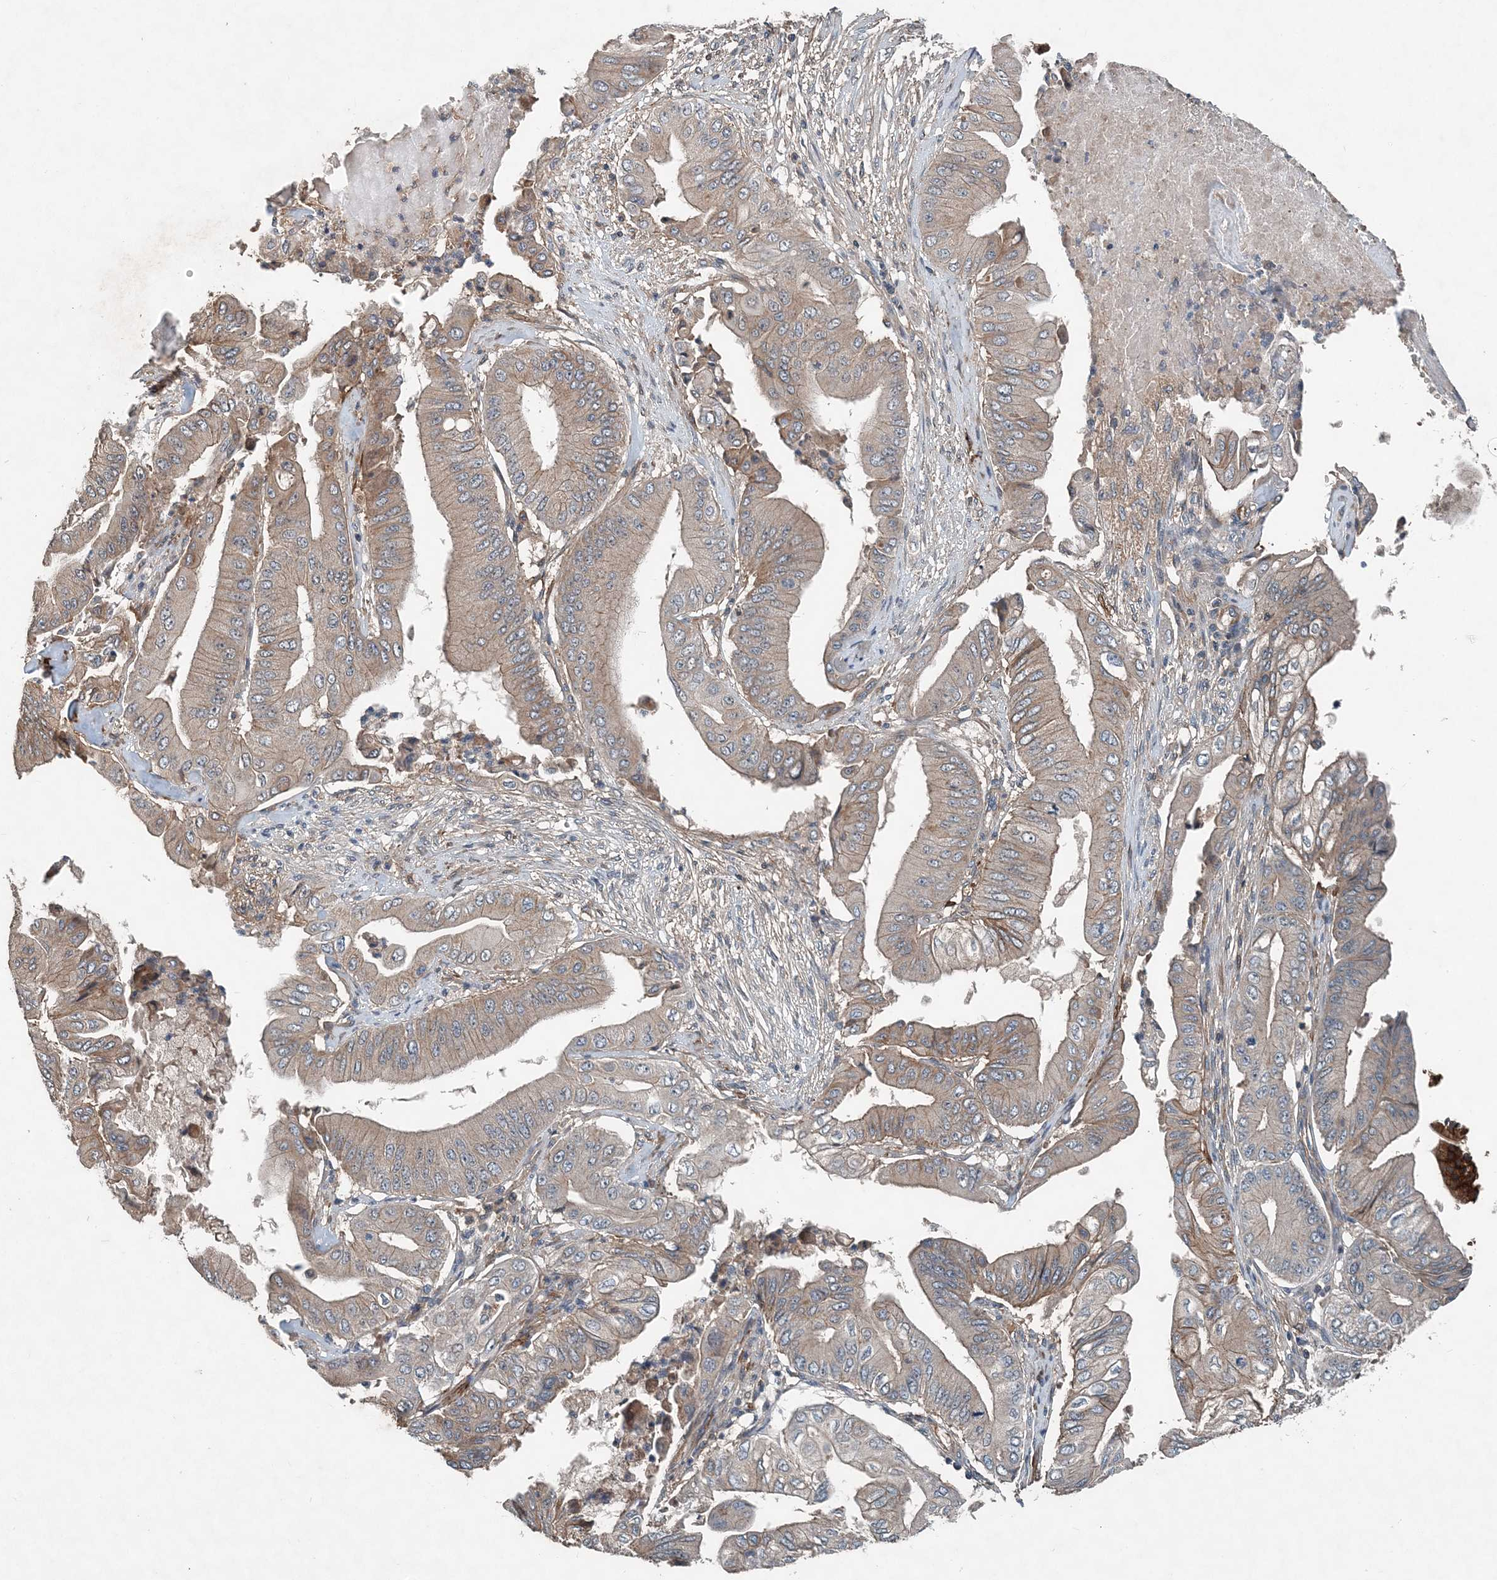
{"staining": {"intensity": "moderate", "quantity": "<25%", "location": "cytoplasmic/membranous"}, "tissue": "pancreatic cancer", "cell_type": "Tumor cells", "image_type": "cancer", "snomed": [{"axis": "morphology", "description": "Adenocarcinoma, NOS"}, {"axis": "topography", "description": "Pancreas"}], "caption": "A histopathology image showing moderate cytoplasmic/membranous positivity in about <25% of tumor cells in pancreatic cancer, as visualized by brown immunohistochemical staining.", "gene": "SMPD3", "patient": {"sex": "female", "age": 77}}